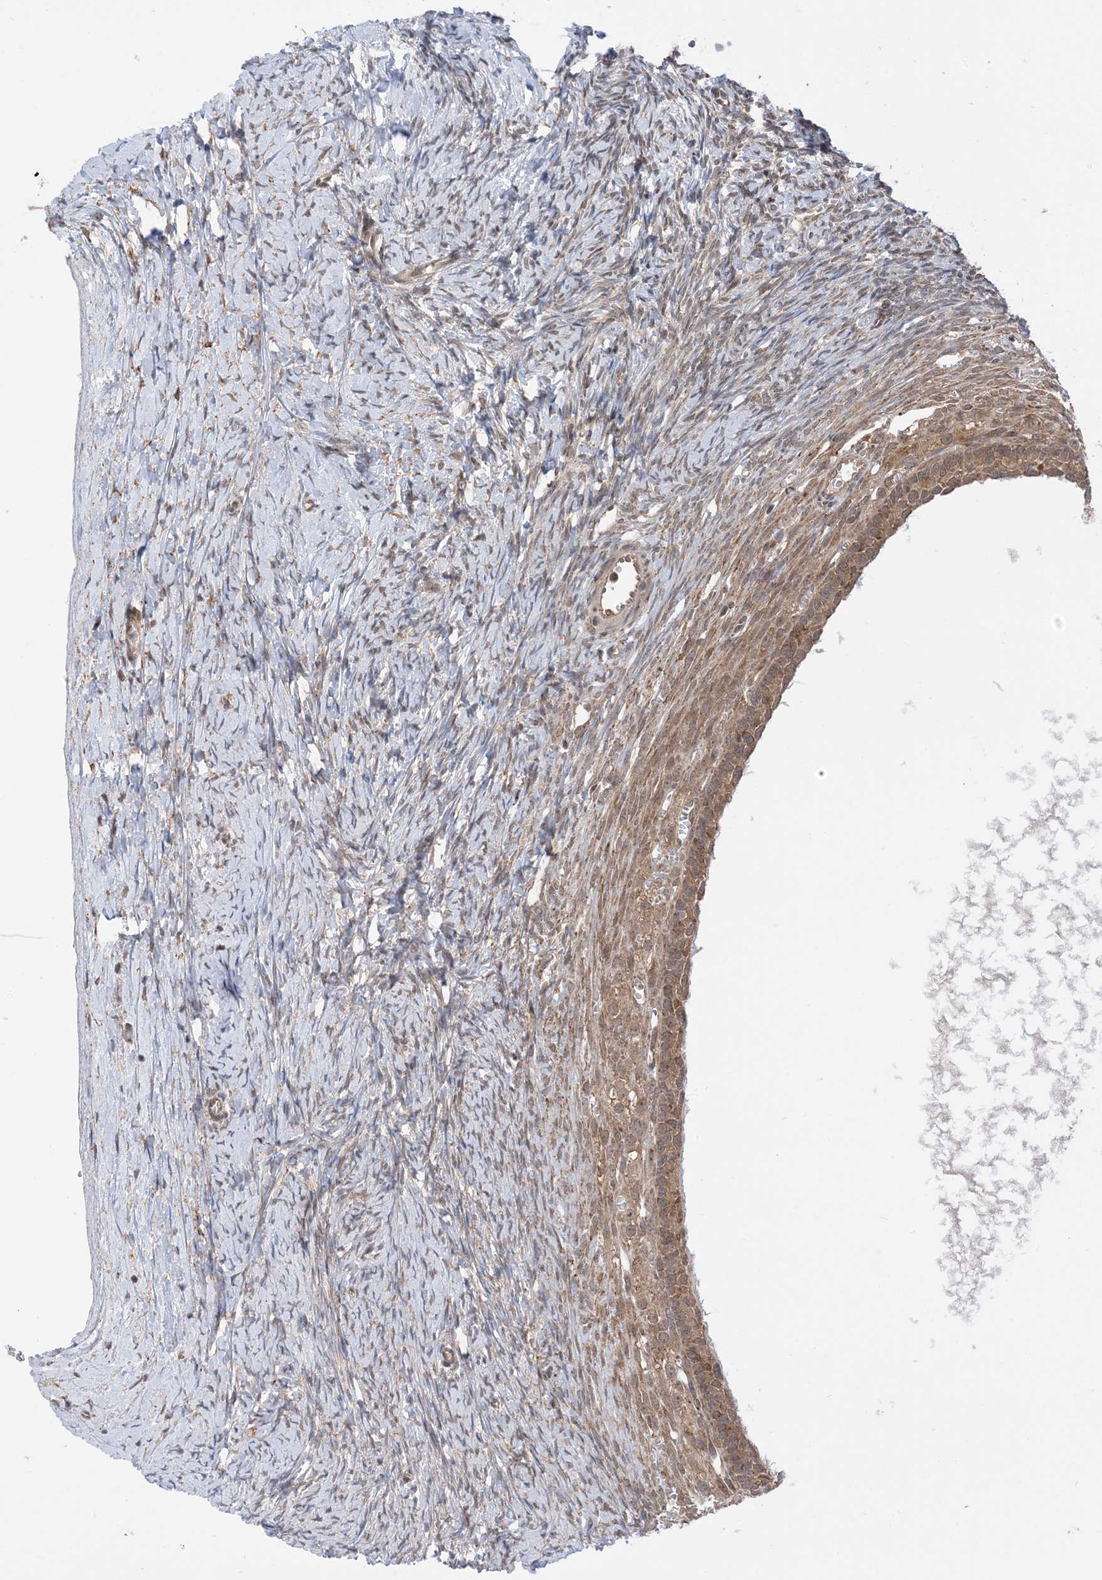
{"staining": {"intensity": "moderate", "quantity": ">75%", "location": "cytoplasmic/membranous"}, "tissue": "ovary", "cell_type": "Follicle cells", "image_type": "normal", "snomed": [{"axis": "morphology", "description": "Normal tissue, NOS"}, {"axis": "morphology", "description": "Developmental malformation"}, {"axis": "topography", "description": "Ovary"}], "caption": "Immunohistochemical staining of normal ovary shows medium levels of moderate cytoplasmic/membranous expression in approximately >75% of follicle cells.", "gene": "METTL21A", "patient": {"sex": "female", "age": 39}}